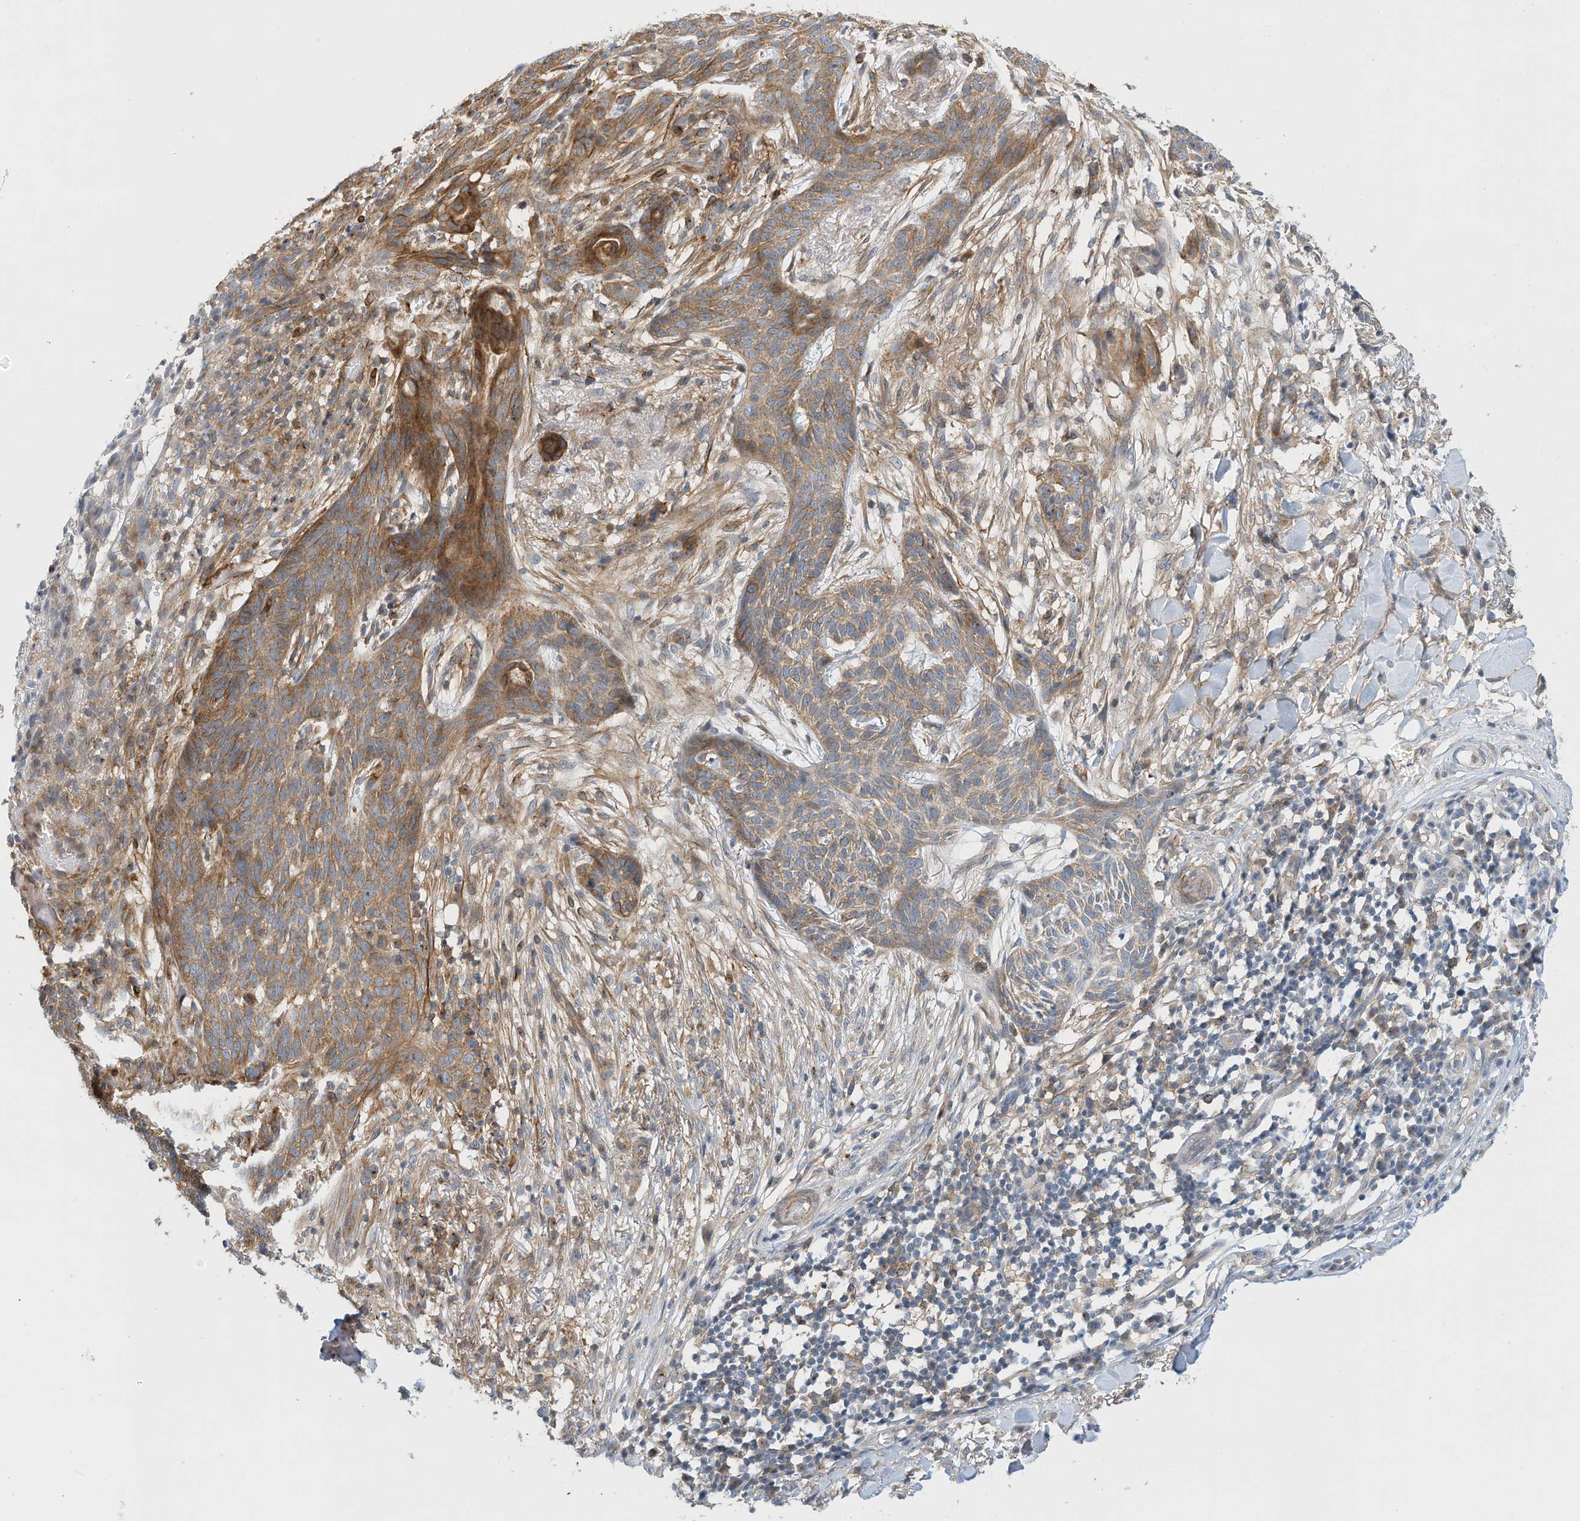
{"staining": {"intensity": "moderate", "quantity": ">75%", "location": "cytoplasmic/membranous"}, "tissue": "skin cancer", "cell_type": "Tumor cells", "image_type": "cancer", "snomed": [{"axis": "morphology", "description": "Normal tissue, NOS"}, {"axis": "morphology", "description": "Basal cell carcinoma"}, {"axis": "topography", "description": "Skin"}], "caption": "Immunohistochemical staining of skin cancer (basal cell carcinoma) demonstrates medium levels of moderate cytoplasmic/membranous protein expression in approximately >75% of tumor cells.", "gene": "MICAL1", "patient": {"sex": "male", "age": 64}}